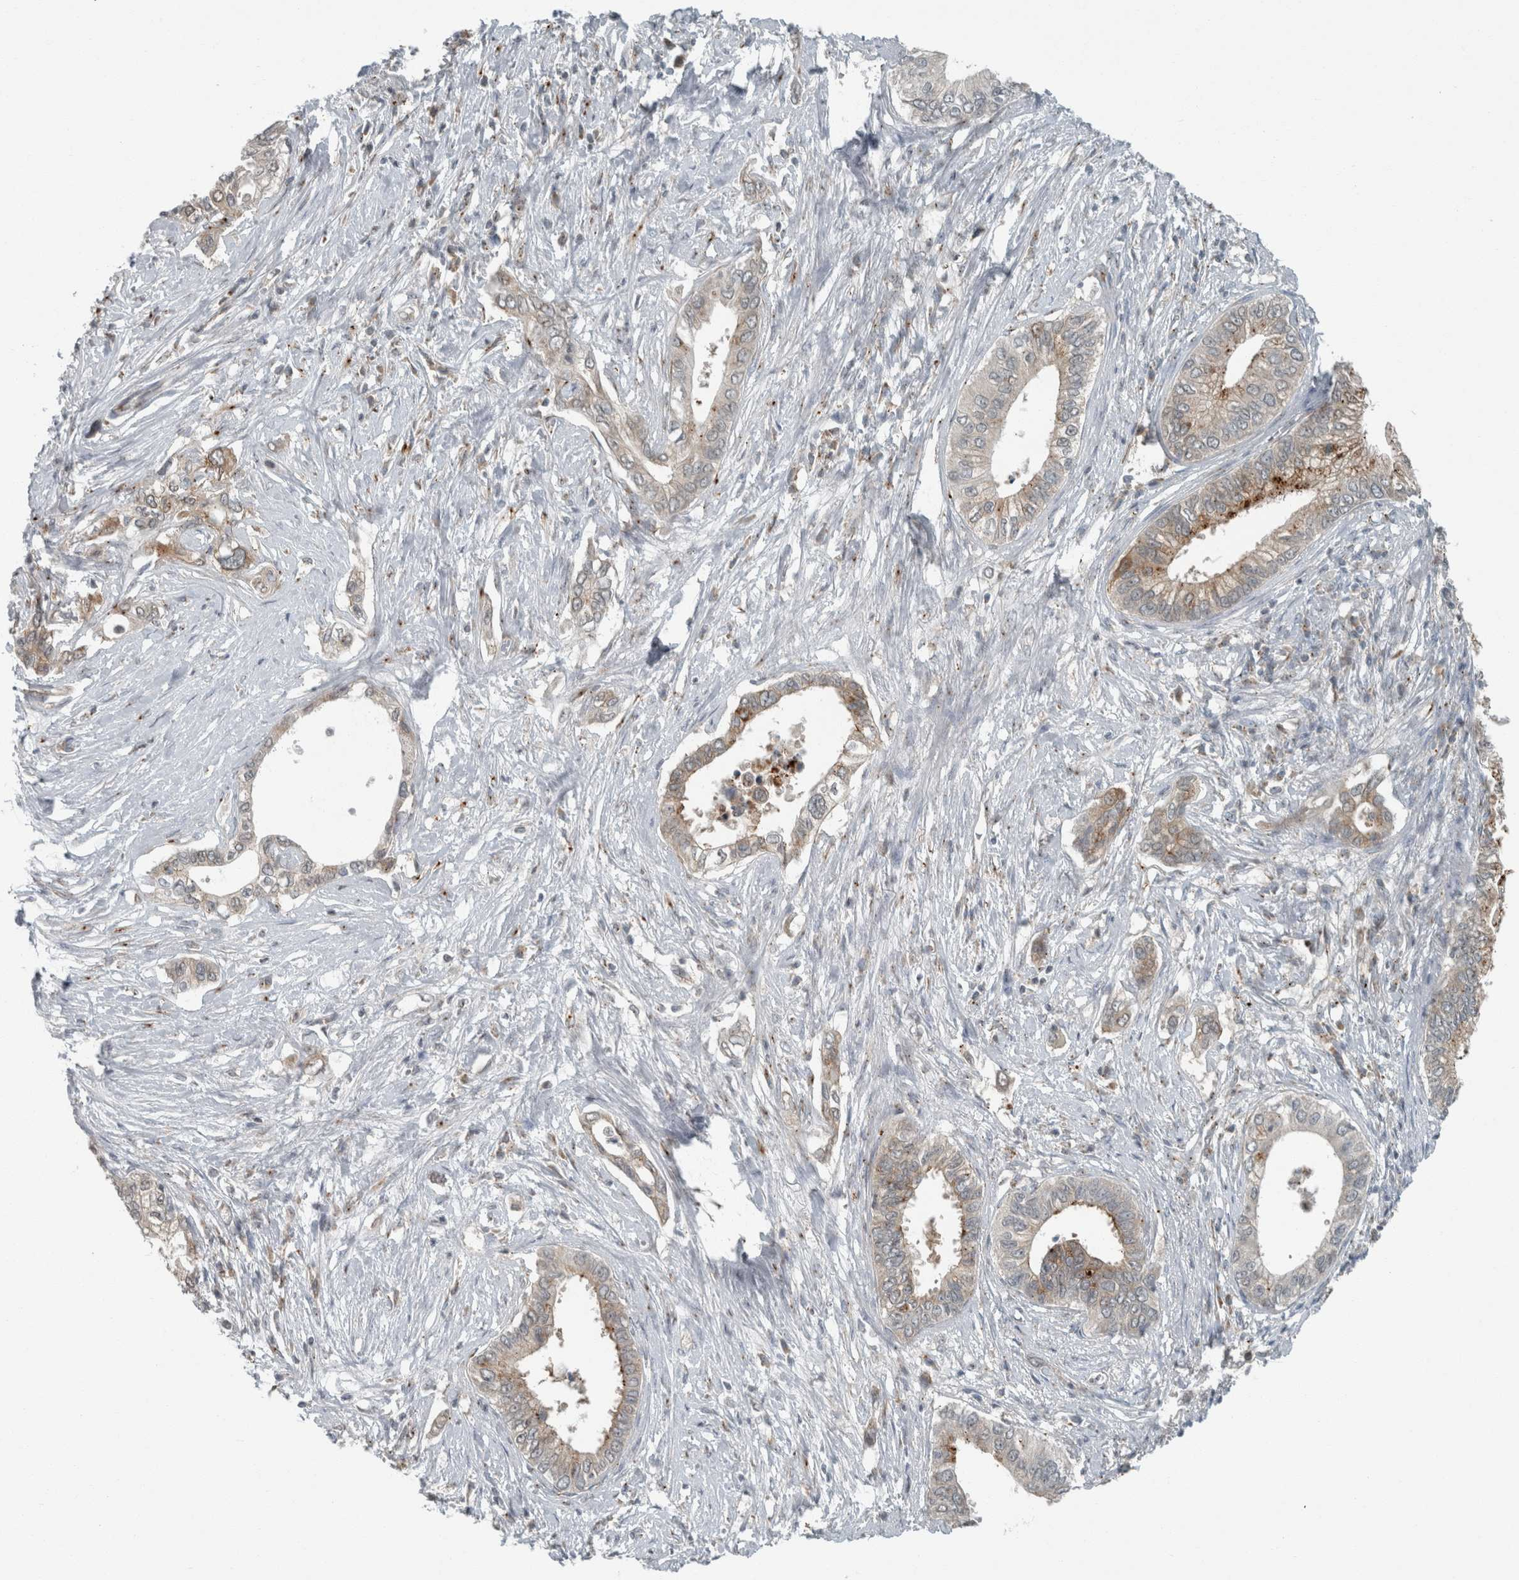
{"staining": {"intensity": "moderate", "quantity": "<25%", "location": "cytoplasmic/membranous"}, "tissue": "pancreatic cancer", "cell_type": "Tumor cells", "image_type": "cancer", "snomed": [{"axis": "morphology", "description": "Normal tissue, NOS"}, {"axis": "morphology", "description": "Adenocarcinoma, NOS"}, {"axis": "topography", "description": "Pancreas"}, {"axis": "topography", "description": "Peripheral nerve tissue"}], "caption": "Immunohistochemistry of human adenocarcinoma (pancreatic) displays low levels of moderate cytoplasmic/membranous positivity in about <25% of tumor cells.", "gene": "KIF1C", "patient": {"sex": "male", "age": 59}}